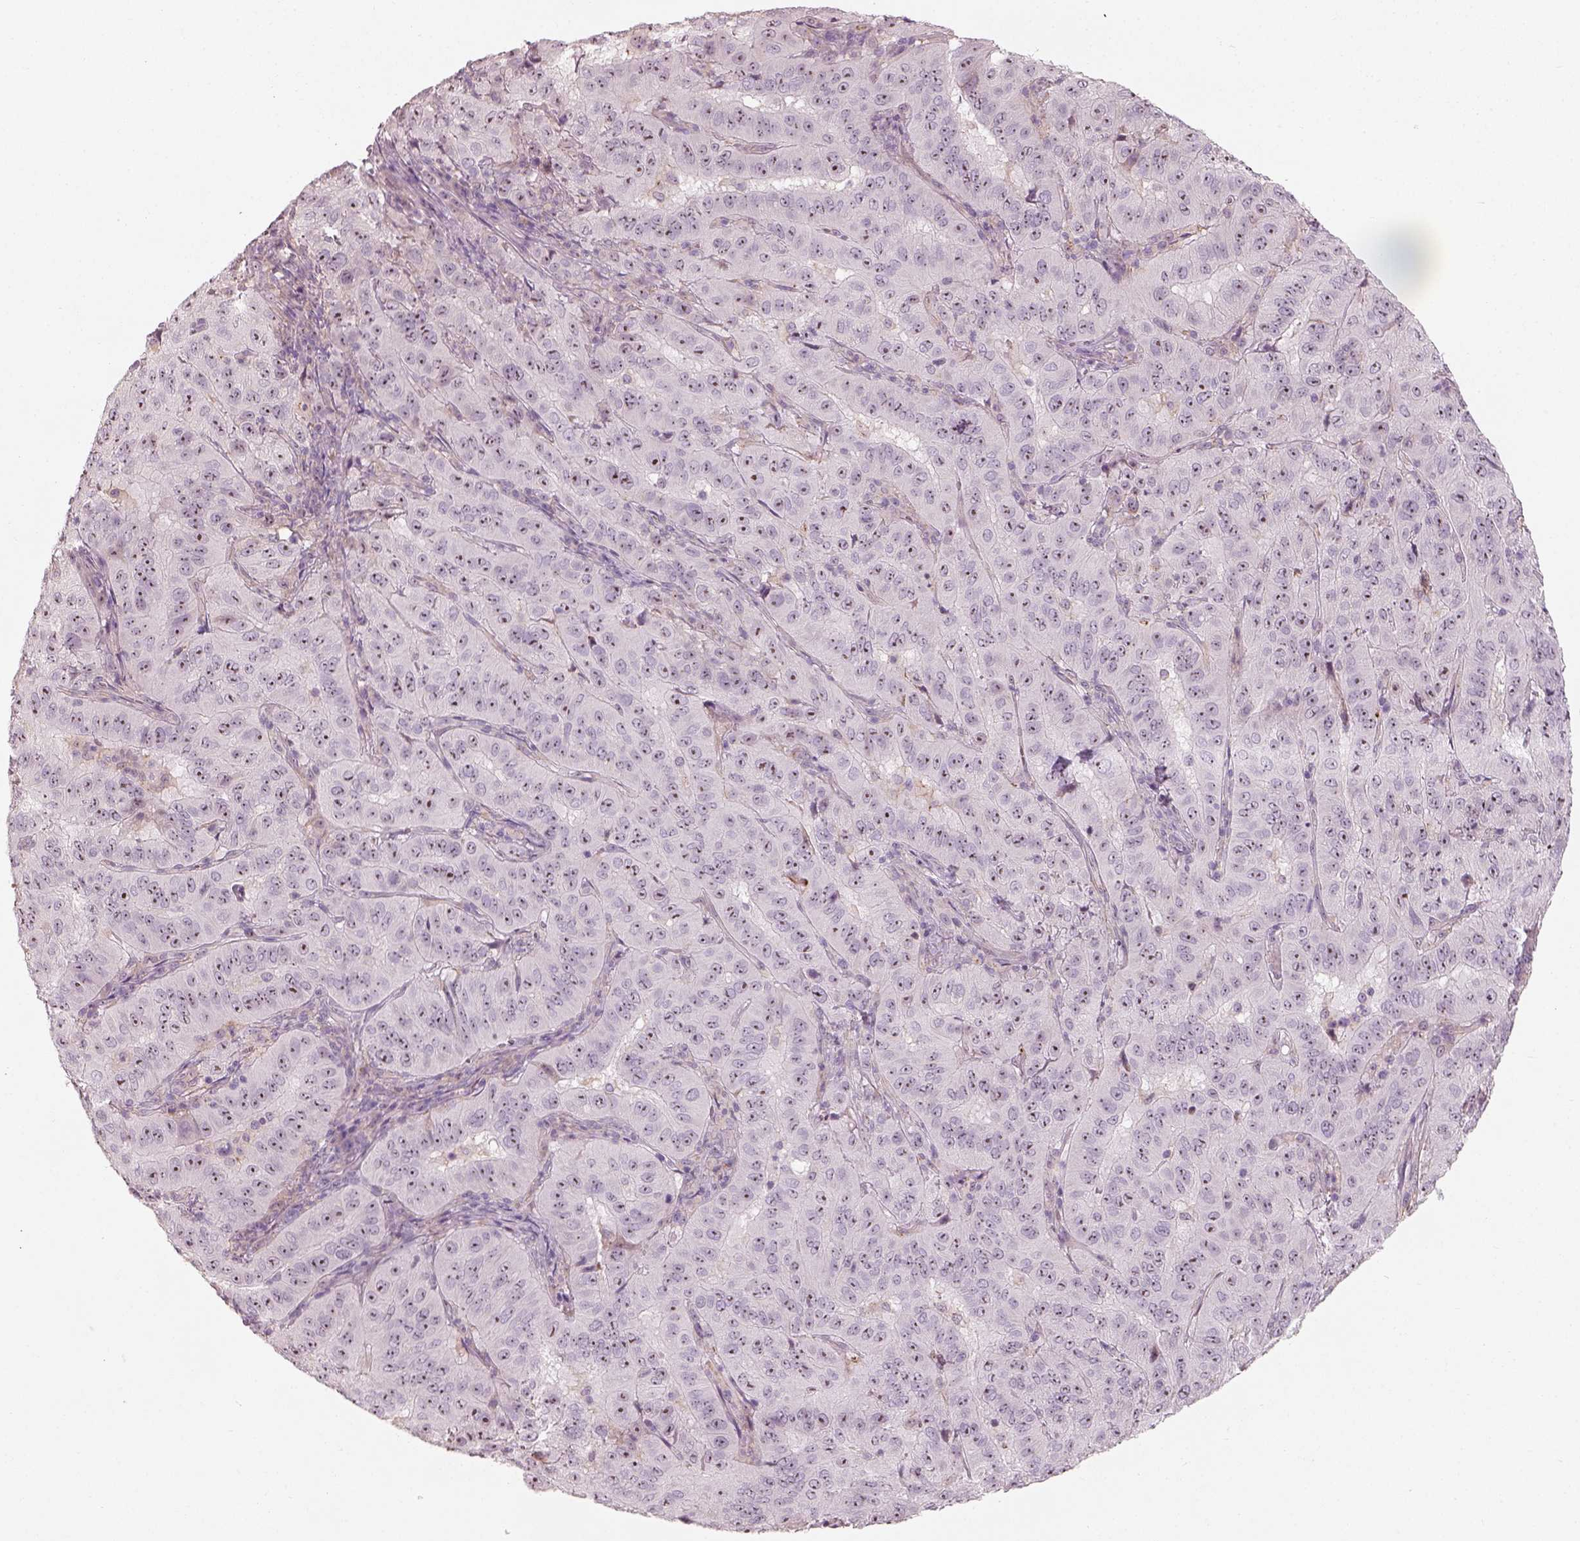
{"staining": {"intensity": "weak", "quantity": "25%-75%", "location": "nuclear"}, "tissue": "pancreatic cancer", "cell_type": "Tumor cells", "image_type": "cancer", "snomed": [{"axis": "morphology", "description": "Adenocarcinoma, NOS"}, {"axis": "topography", "description": "Pancreas"}], "caption": "This is an image of immunohistochemistry (IHC) staining of adenocarcinoma (pancreatic), which shows weak staining in the nuclear of tumor cells.", "gene": "CDS1", "patient": {"sex": "male", "age": 63}}